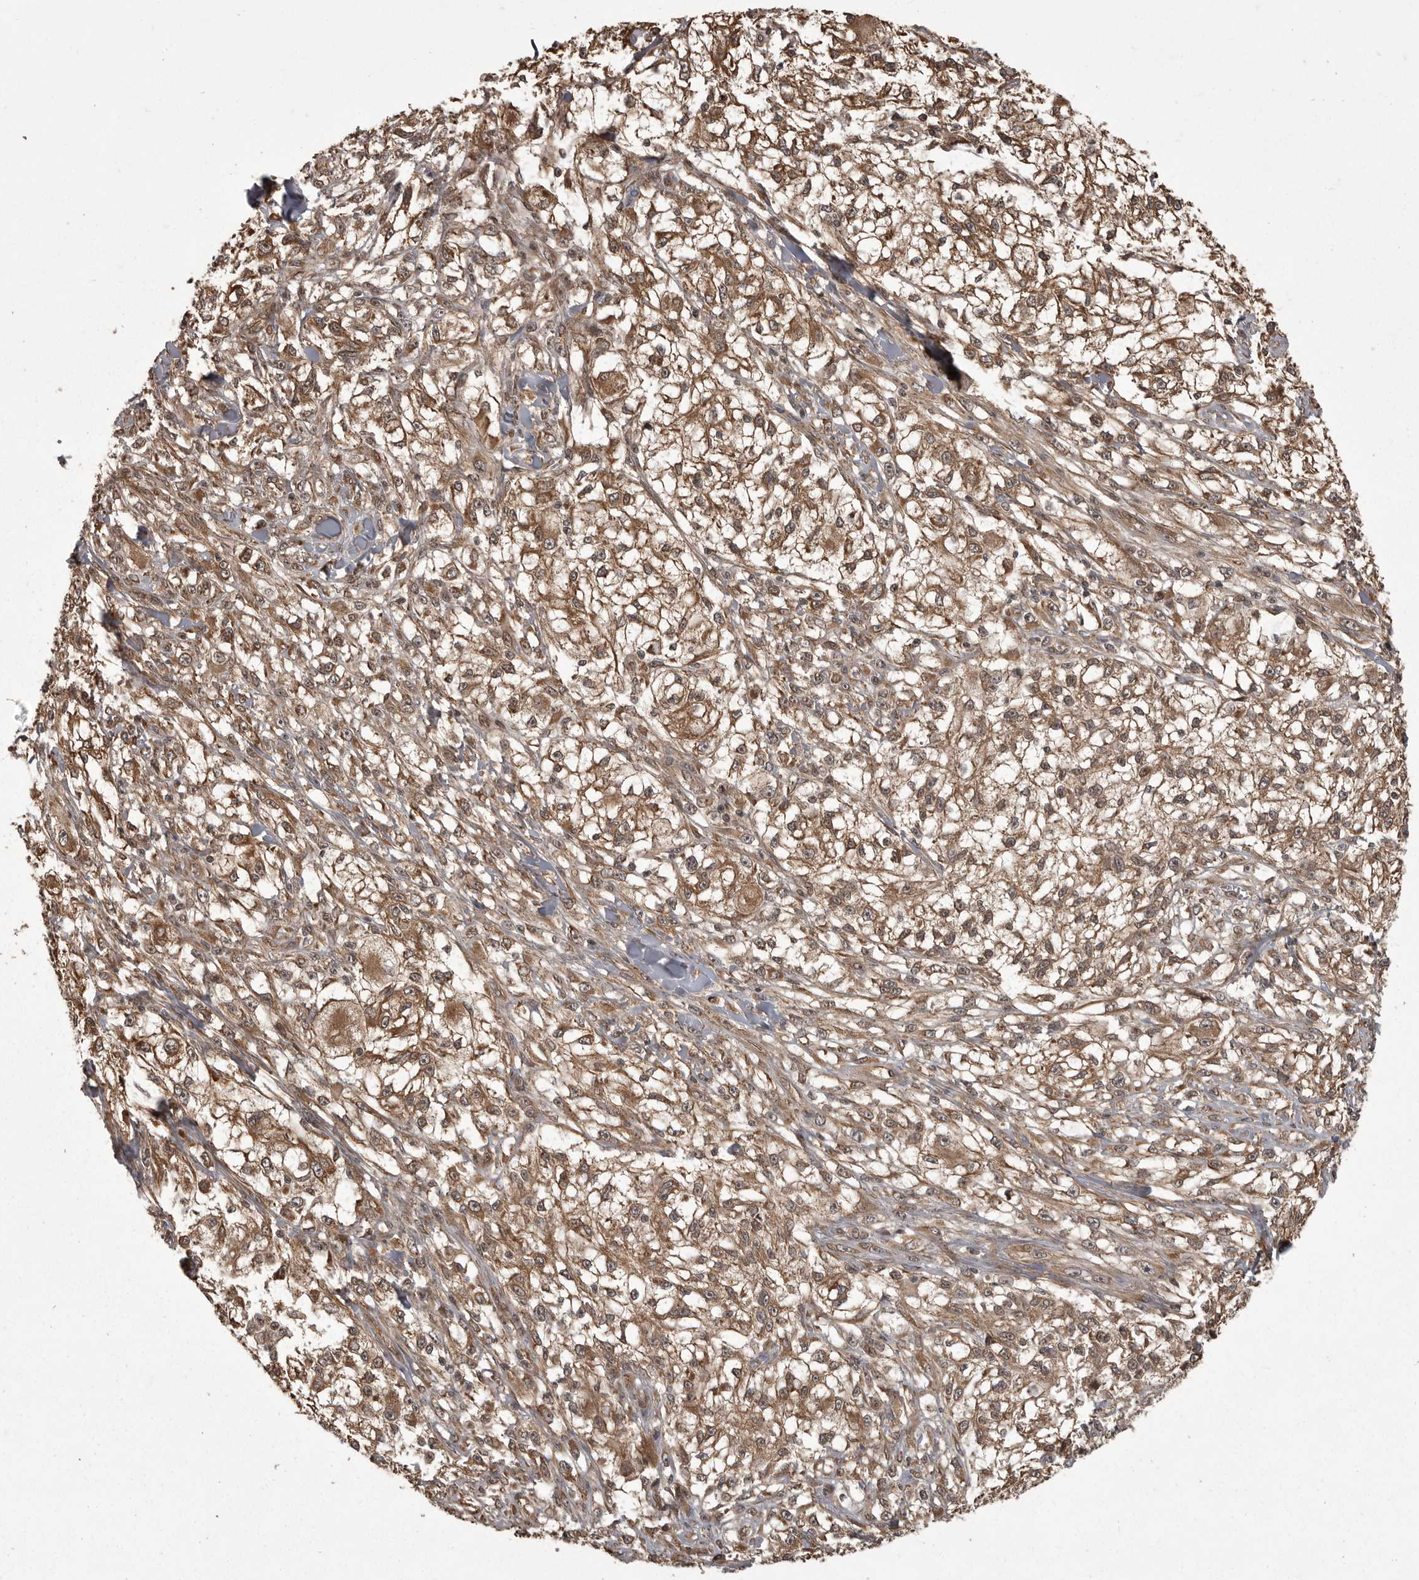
{"staining": {"intensity": "moderate", "quantity": ">75%", "location": "cytoplasmic/membranous"}, "tissue": "melanoma", "cell_type": "Tumor cells", "image_type": "cancer", "snomed": [{"axis": "morphology", "description": "Malignant melanoma, NOS"}, {"axis": "topography", "description": "Skin of head"}], "caption": "Immunohistochemistry staining of malignant melanoma, which demonstrates medium levels of moderate cytoplasmic/membranous expression in about >75% of tumor cells indicating moderate cytoplasmic/membranous protein positivity. The staining was performed using DAB (3,3'-diaminobenzidine) (brown) for protein detection and nuclei were counterstained in hematoxylin (blue).", "gene": "DNAJC8", "patient": {"sex": "male", "age": 83}}